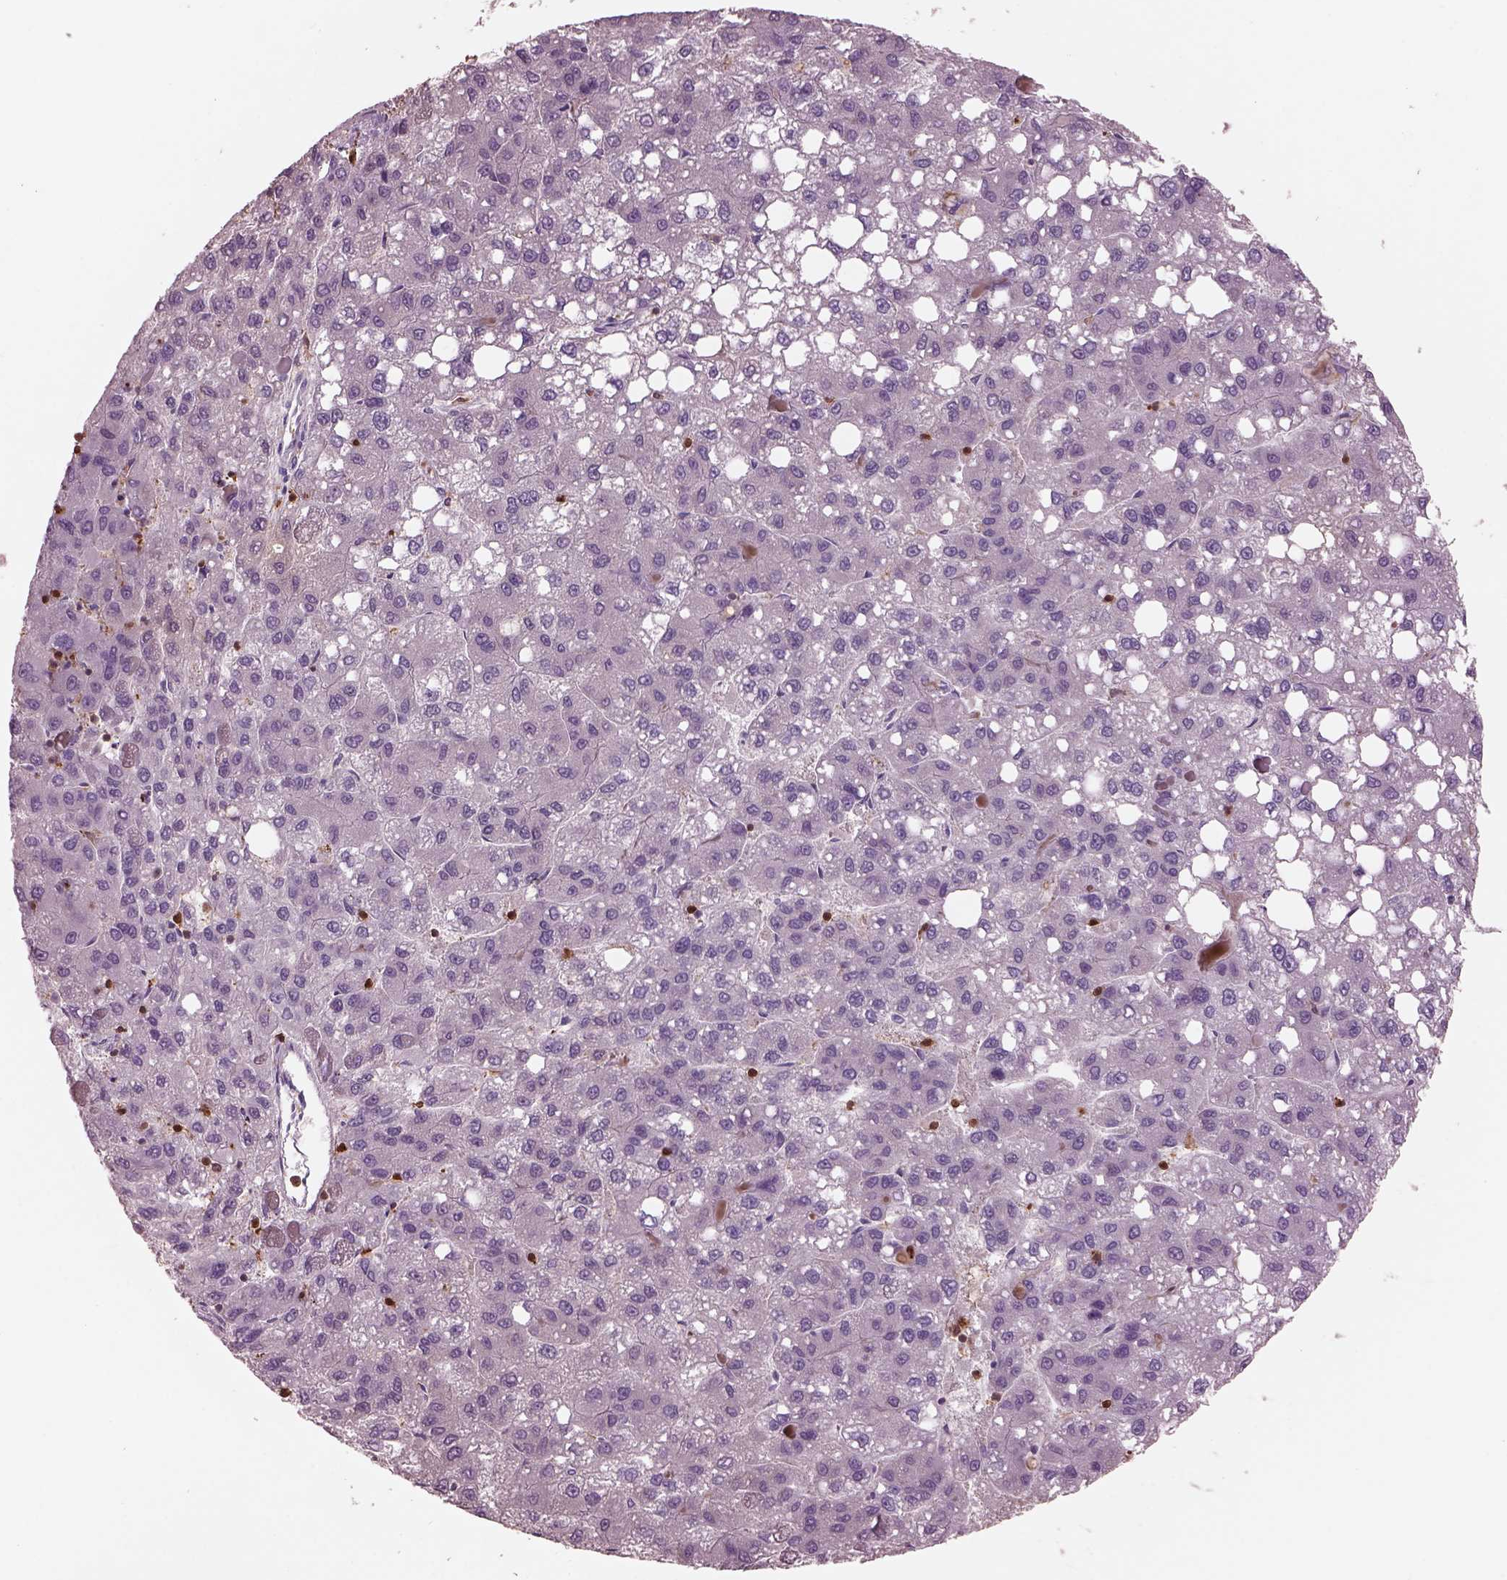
{"staining": {"intensity": "negative", "quantity": "none", "location": "none"}, "tissue": "liver cancer", "cell_type": "Tumor cells", "image_type": "cancer", "snomed": [{"axis": "morphology", "description": "Carcinoma, Hepatocellular, NOS"}, {"axis": "topography", "description": "Liver"}], "caption": "A high-resolution image shows IHC staining of liver hepatocellular carcinoma, which demonstrates no significant staining in tumor cells. The staining is performed using DAB (3,3'-diaminobenzidine) brown chromogen with nuclei counter-stained in using hematoxylin.", "gene": "IL31RA", "patient": {"sex": "female", "age": 82}}